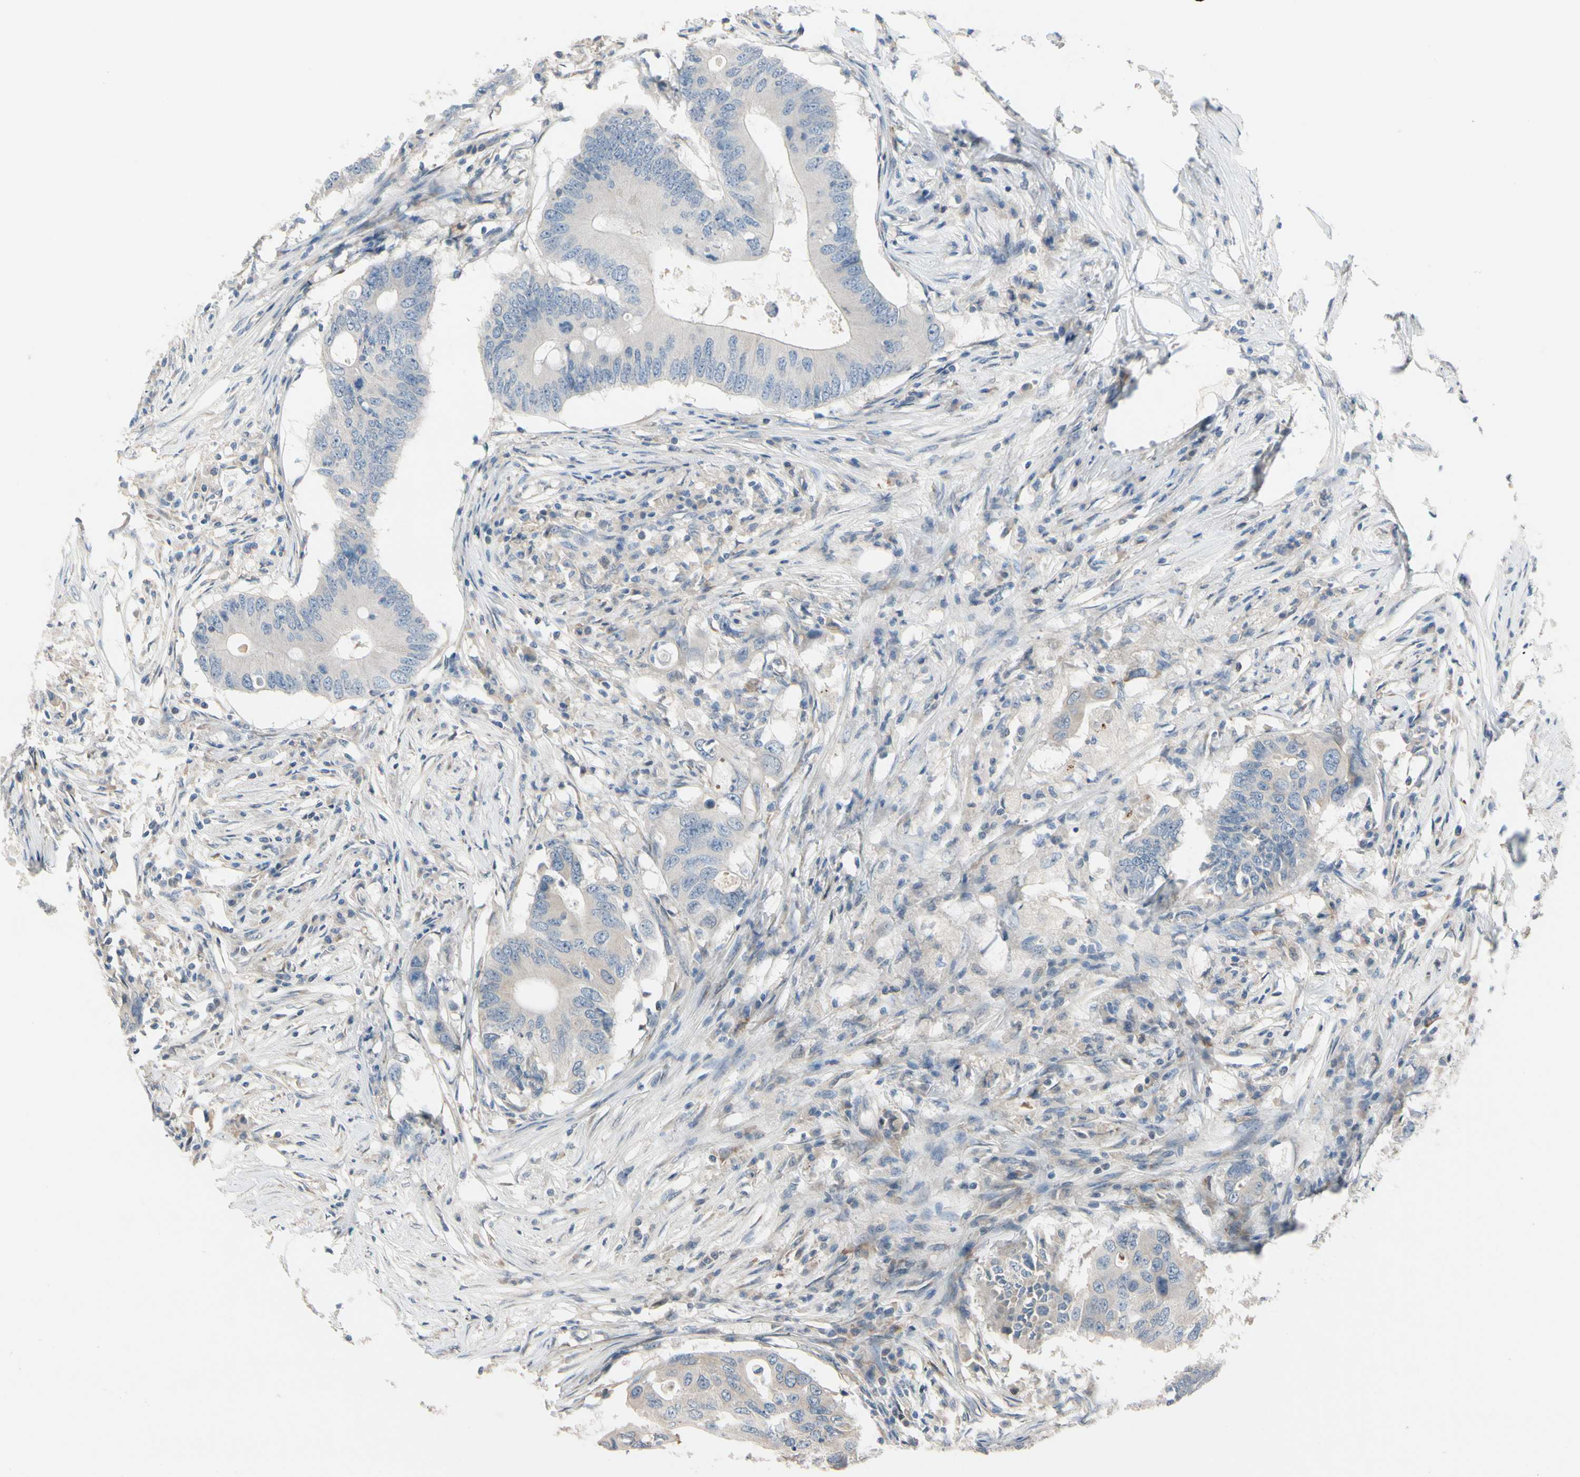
{"staining": {"intensity": "weak", "quantity": "25%-75%", "location": "cytoplasmic/membranous"}, "tissue": "colorectal cancer", "cell_type": "Tumor cells", "image_type": "cancer", "snomed": [{"axis": "morphology", "description": "Adenocarcinoma, NOS"}, {"axis": "topography", "description": "Colon"}], "caption": "Adenocarcinoma (colorectal) was stained to show a protein in brown. There is low levels of weak cytoplasmic/membranous expression in approximately 25%-75% of tumor cells.", "gene": "PIP5K1B", "patient": {"sex": "male", "age": 71}}